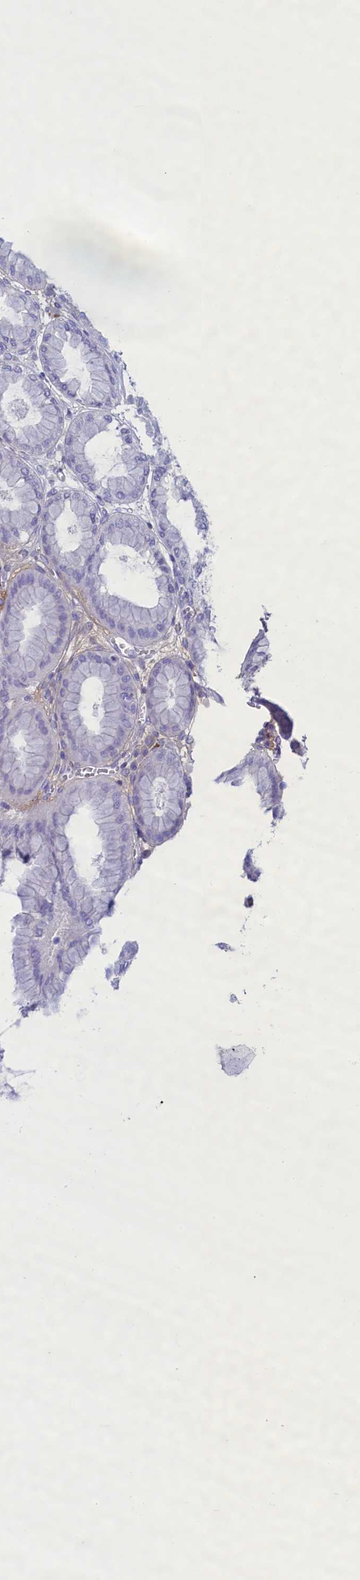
{"staining": {"intensity": "weak", "quantity": "<25%", "location": "cytoplasmic/membranous"}, "tissue": "stomach", "cell_type": "Glandular cells", "image_type": "normal", "snomed": [{"axis": "morphology", "description": "Normal tissue, NOS"}, {"axis": "topography", "description": "Stomach, upper"}], "caption": "High power microscopy micrograph of an IHC micrograph of unremarkable stomach, revealing no significant expression in glandular cells. (DAB immunohistochemistry (IHC), high magnification).", "gene": "MPV17L2", "patient": {"sex": "female", "age": 56}}